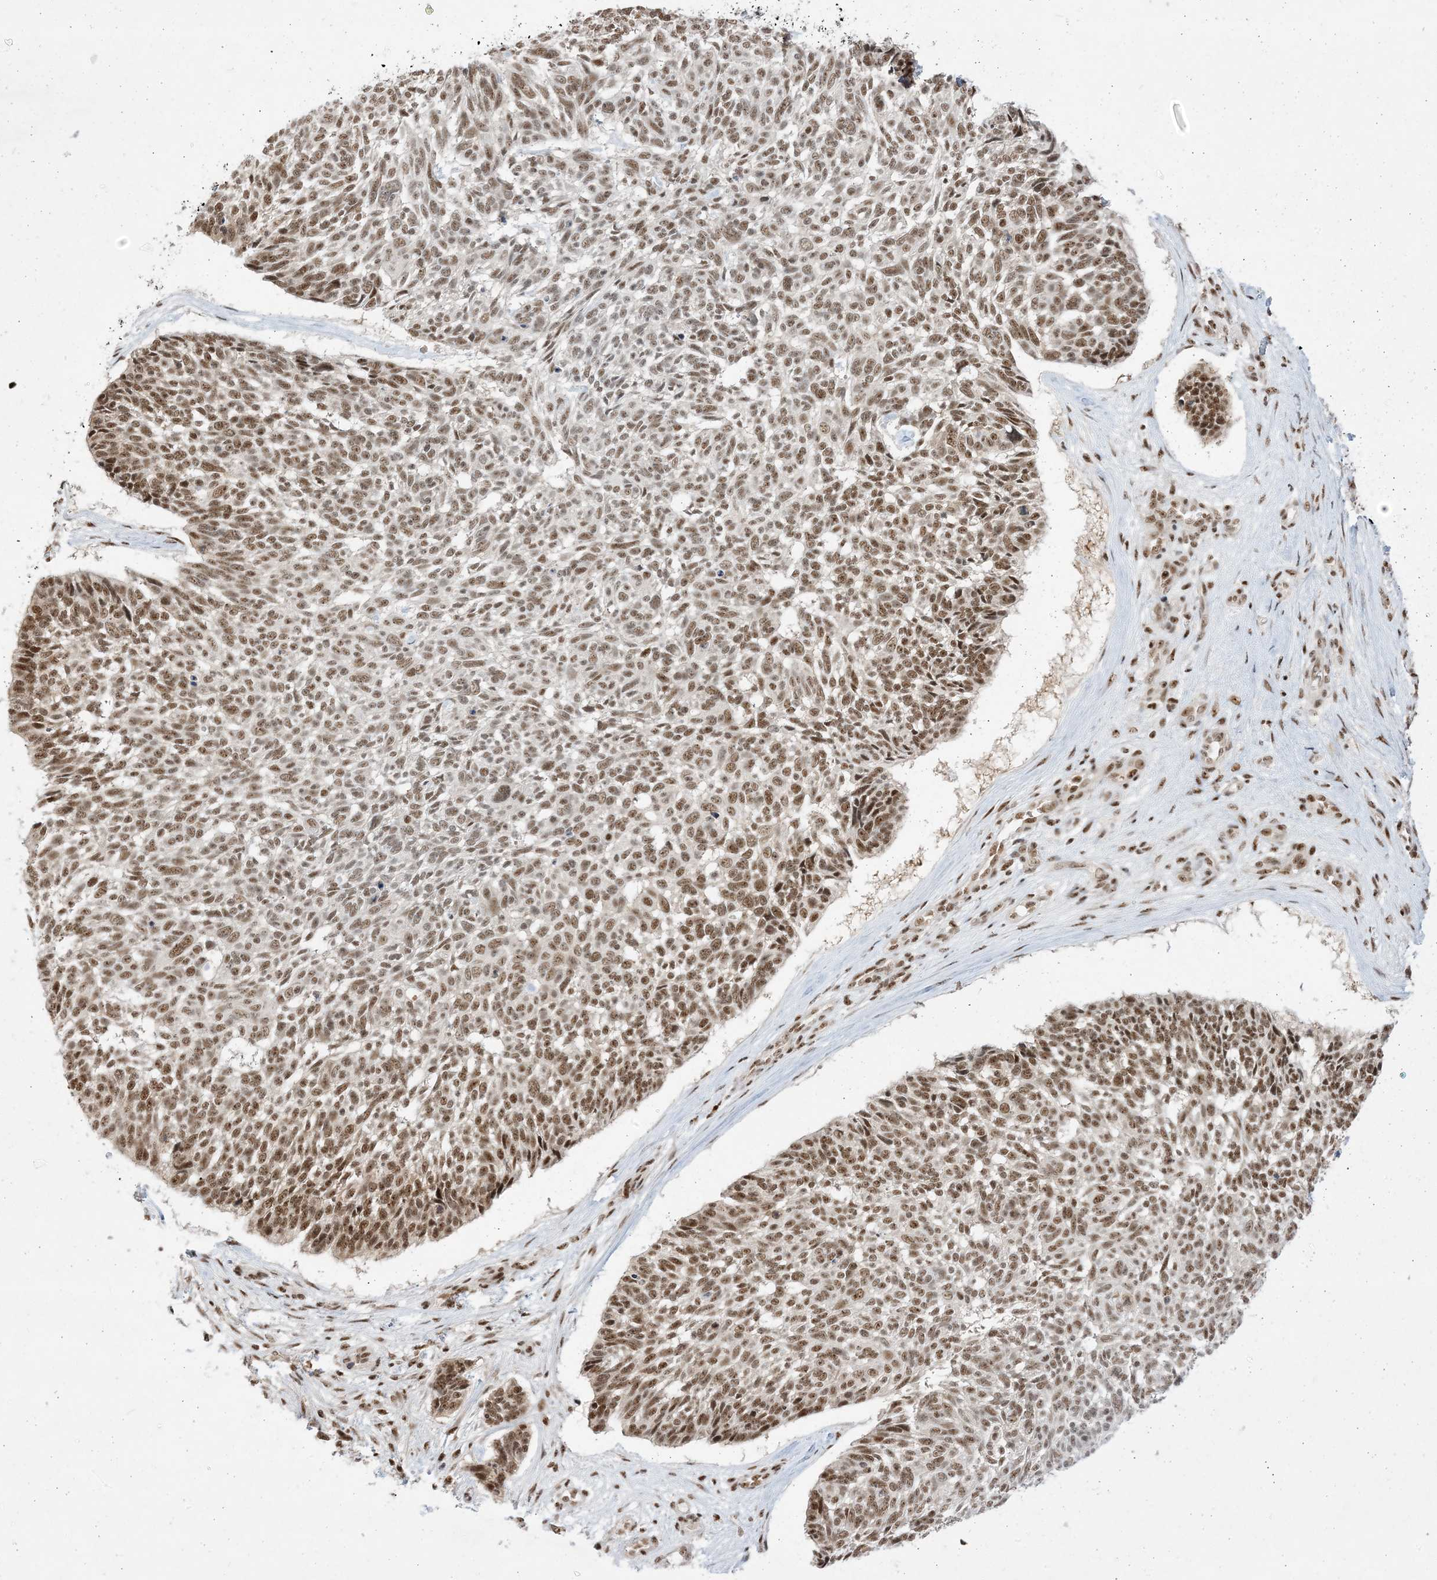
{"staining": {"intensity": "moderate", "quantity": ">75%", "location": "nuclear"}, "tissue": "skin cancer", "cell_type": "Tumor cells", "image_type": "cancer", "snomed": [{"axis": "morphology", "description": "Basal cell carcinoma"}, {"axis": "topography", "description": "Skin"}], "caption": "The histopathology image shows staining of basal cell carcinoma (skin), revealing moderate nuclear protein positivity (brown color) within tumor cells. The protein is stained brown, and the nuclei are stained in blue (DAB (3,3'-diaminobenzidine) IHC with brightfield microscopy, high magnification).", "gene": "PPIL2", "patient": {"sex": "male", "age": 88}}